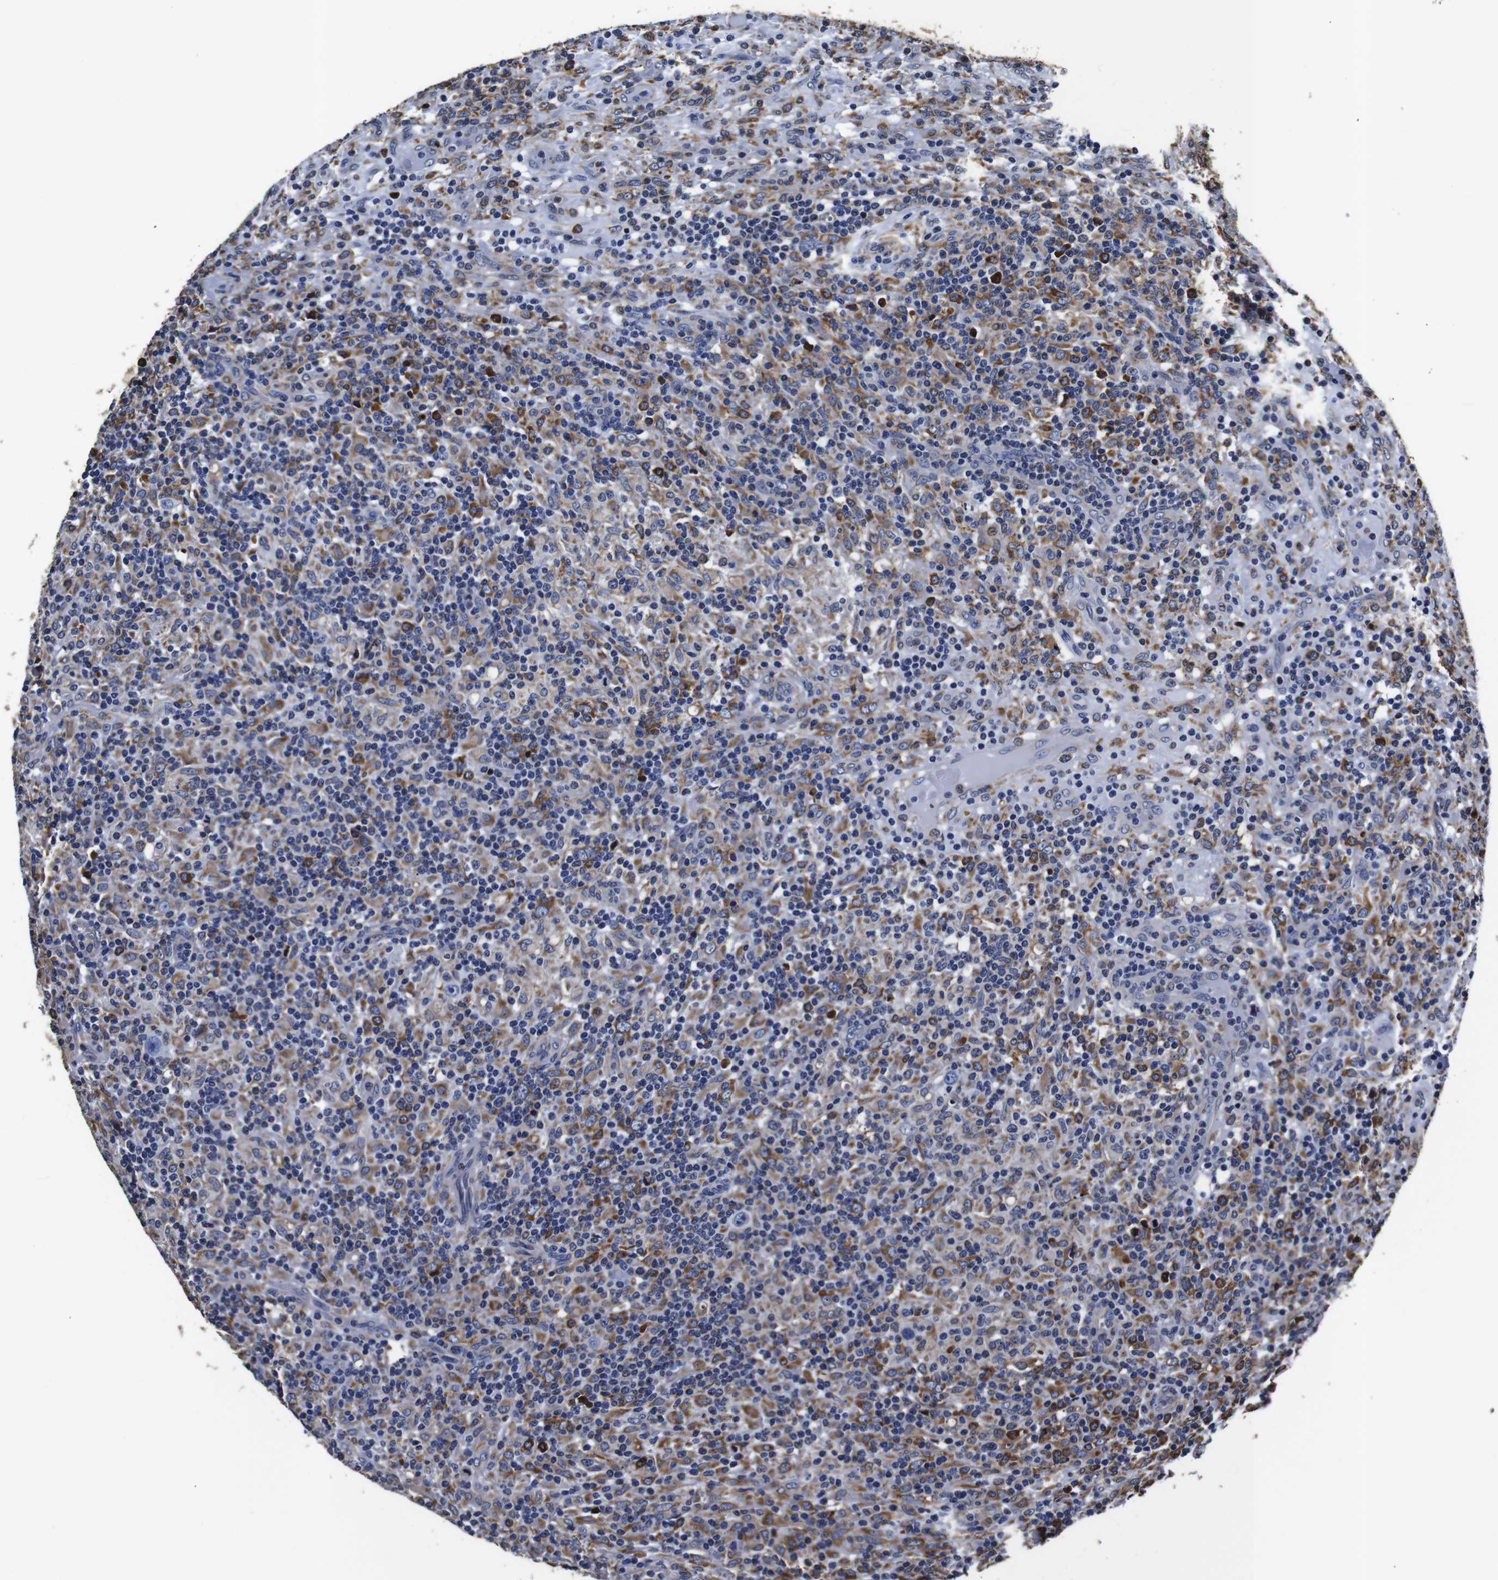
{"staining": {"intensity": "negative", "quantity": "none", "location": "none"}, "tissue": "lymphoma", "cell_type": "Tumor cells", "image_type": "cancer", "snomed": [{"axis": "morphology", "description": "Hodgkin's disease, NOS"}, {"axis": "topography", "description": "Lymph node"}], "caption": "This micrograph is of lymphoma stained with immunohistochemistry to label a protein in brown with the nuclei are counter-stained blue. There is no positivity in tumor cells. The staining is performed using DAB (3,3'-diaminobenzidine) brown chromogen with nuclei counter-stained in using hematoxylin.", "gene": "PPIB", "patient": {"sex": "male", "age": 70}}